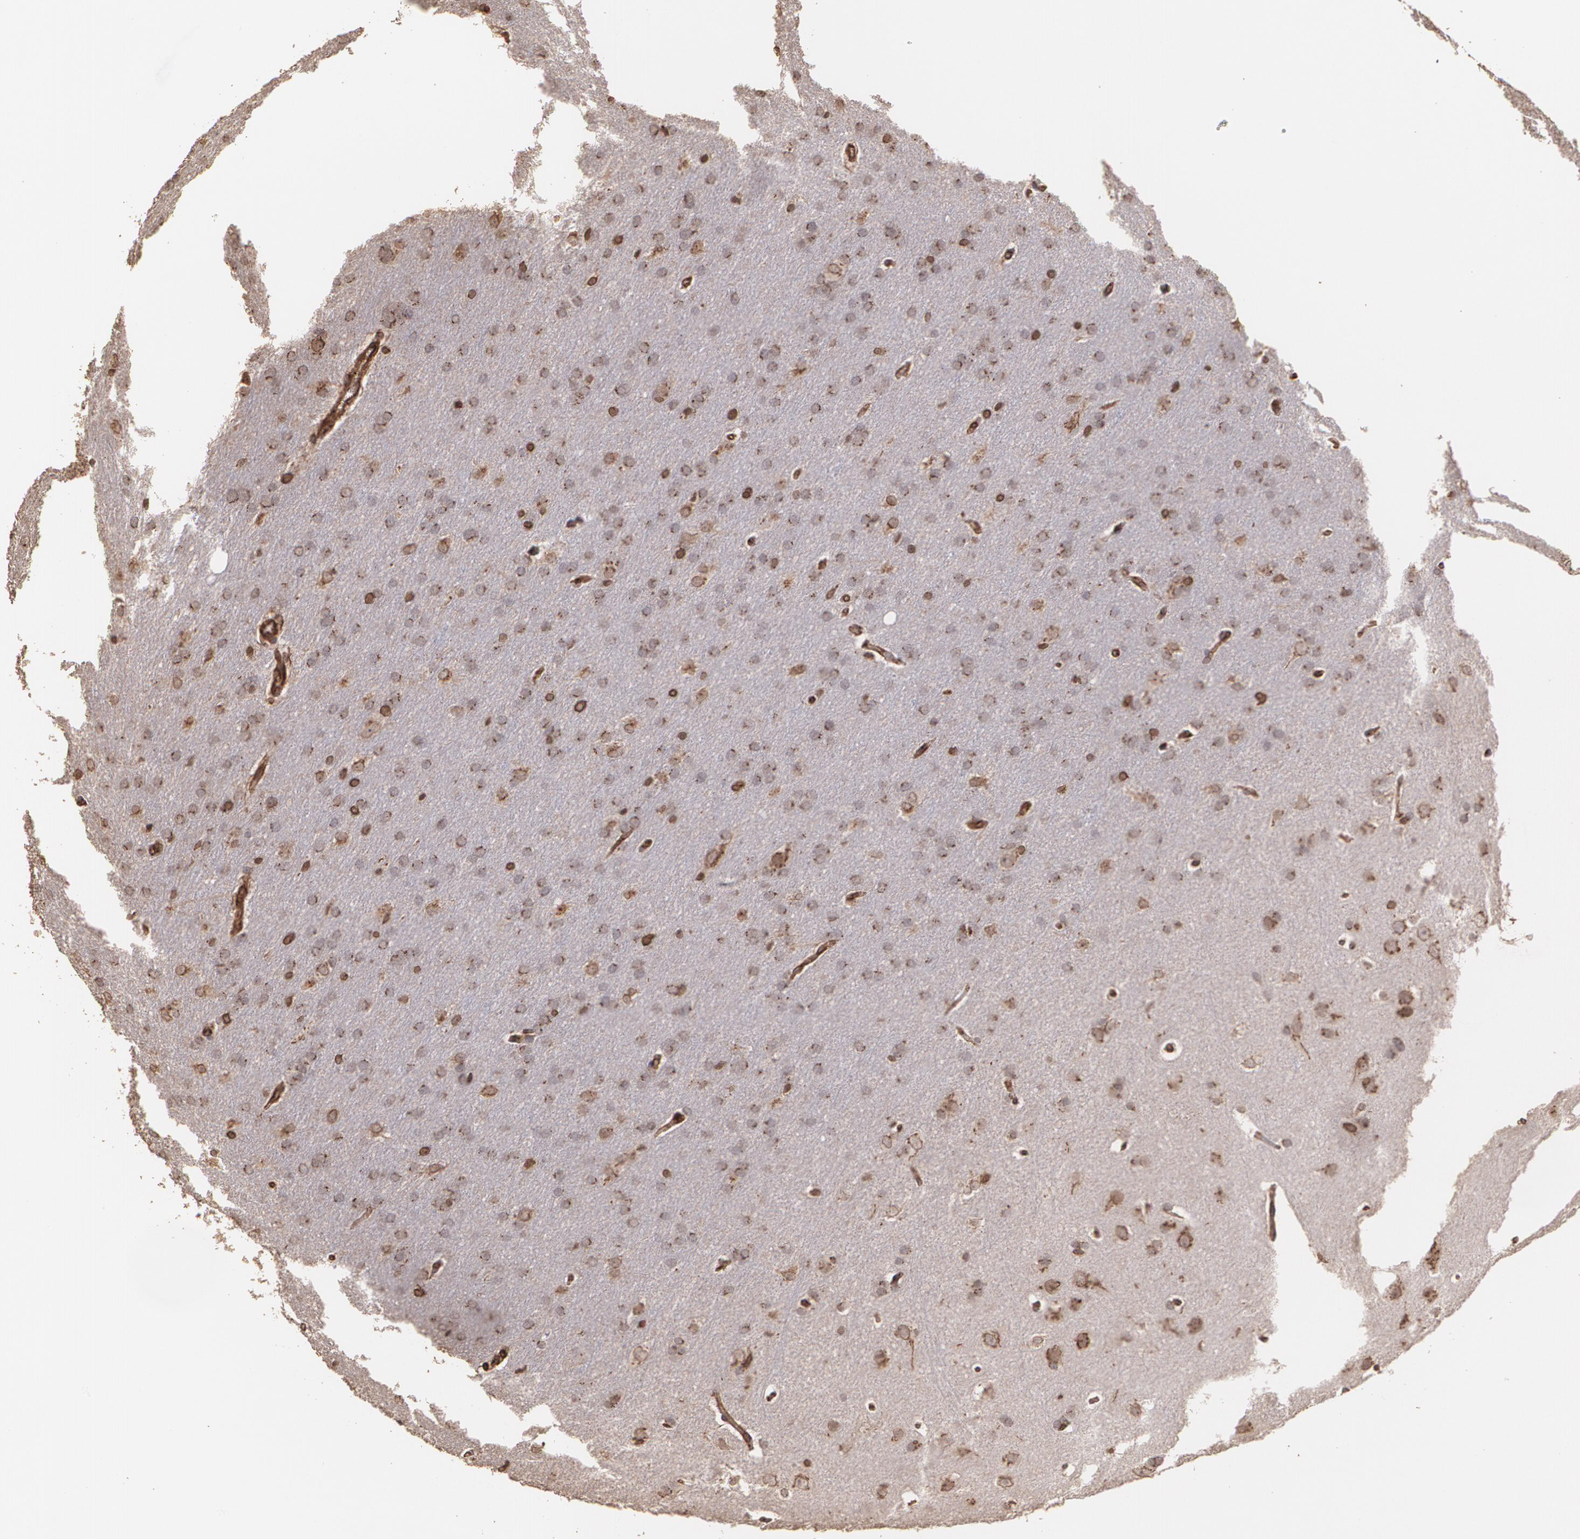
{"staining": {"intensity": "strong", "quantity": "25%-75%", "location": "cytoplasmic/membranous"}, "tissue": "glioma", "cell_type": "Tumor cells", "image_type": "cancer", "snomed": [{"axis": "morphology", "description": "Glioma, malignant, Low grade"}, {"axis": "topography", "description": "Brain"}], "caption": "Glioma stained for a protein (brown) demonstrates strong cytoplasmic/membranous positive positivity in about 25%-75% of tumor cells.", "gene": "TRIP11", "patient": {"sex": "female", "age": 32}}